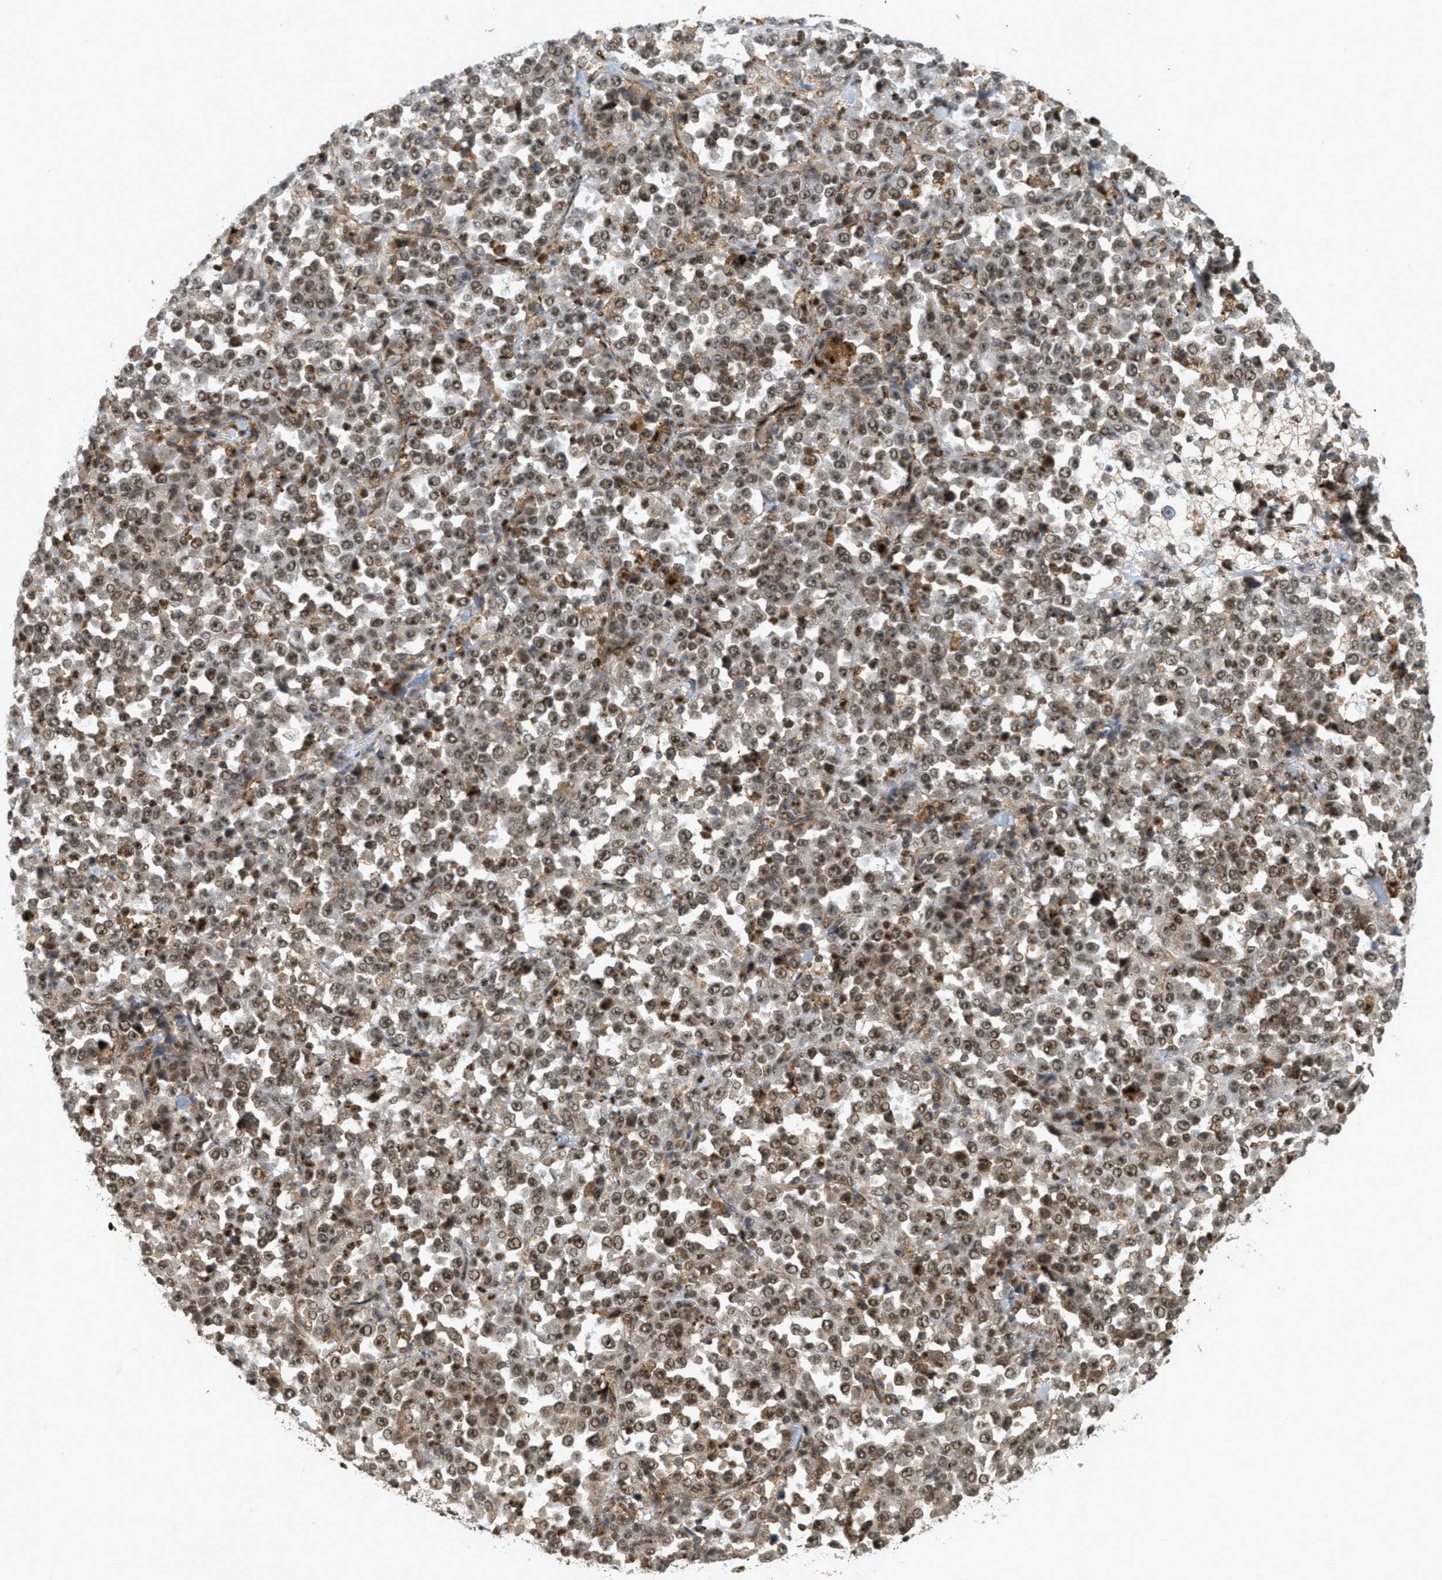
{"staining": {"intensity": "moderate", "quantity": ">75%", "location": "cytoplasmic/membranous,nuclear"}, "tissue": "stomach cancer", "cell_type": "Tumor cells", "image_type": "cancer", "snomed": [{"axis": "morphology", "description": "Normal tissue, NOS"}, {"axis": "morphology", "description": "Adenocarcinoma, NOS"}, {"axis": "topography", "description": "Stomach, upper"}, {"axis": "topography", "description": "Stomach"}], "caption": "The micrograph displays a brown stain indicating the presence of a protein in the cytoplasmic/membranous and nuclear of tumor cells in adenocarcinoma (stomach).", "gene": "TLK1", "patient": {"sex": "male", "age": 59}}